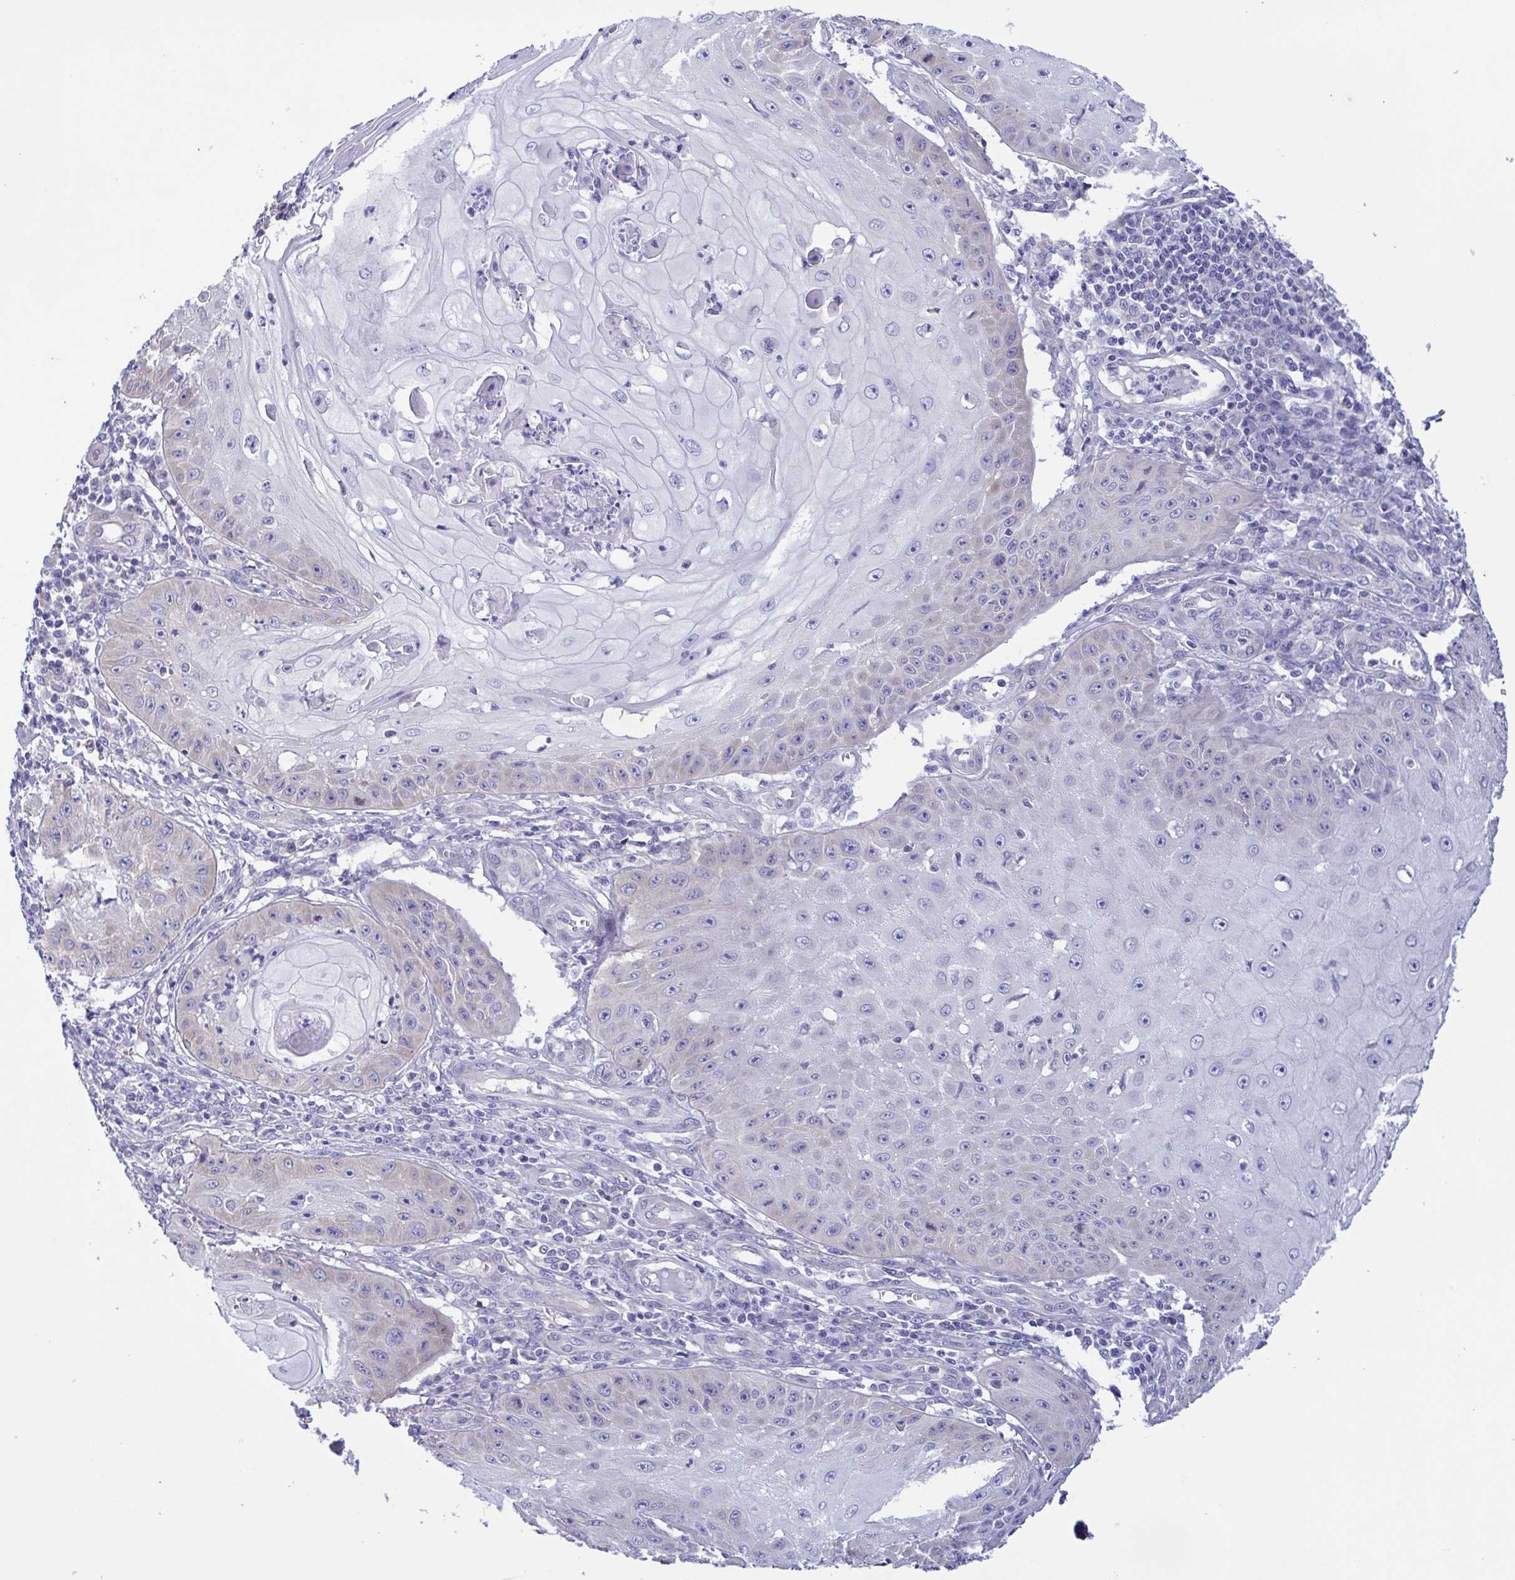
{"staining": {"intensity": "negative", "quantity": "none", "location": "none"}, "tissue": "skin cancer", "cell_type": "Tumor cells", "image_type": "cancer", "snomed": [{"axis": "morphology", "description": "Squamous cell carcinoma, NOS"}, {"axis": "topography", "description": "Skin"}], "caption": "Immunohistochemistry (IHC) of human squamous cell carcinoma (skin) displays no expression in tumor cells.", "gene": "TNNI3", "patient": {"sex": "male", "age": 70}}